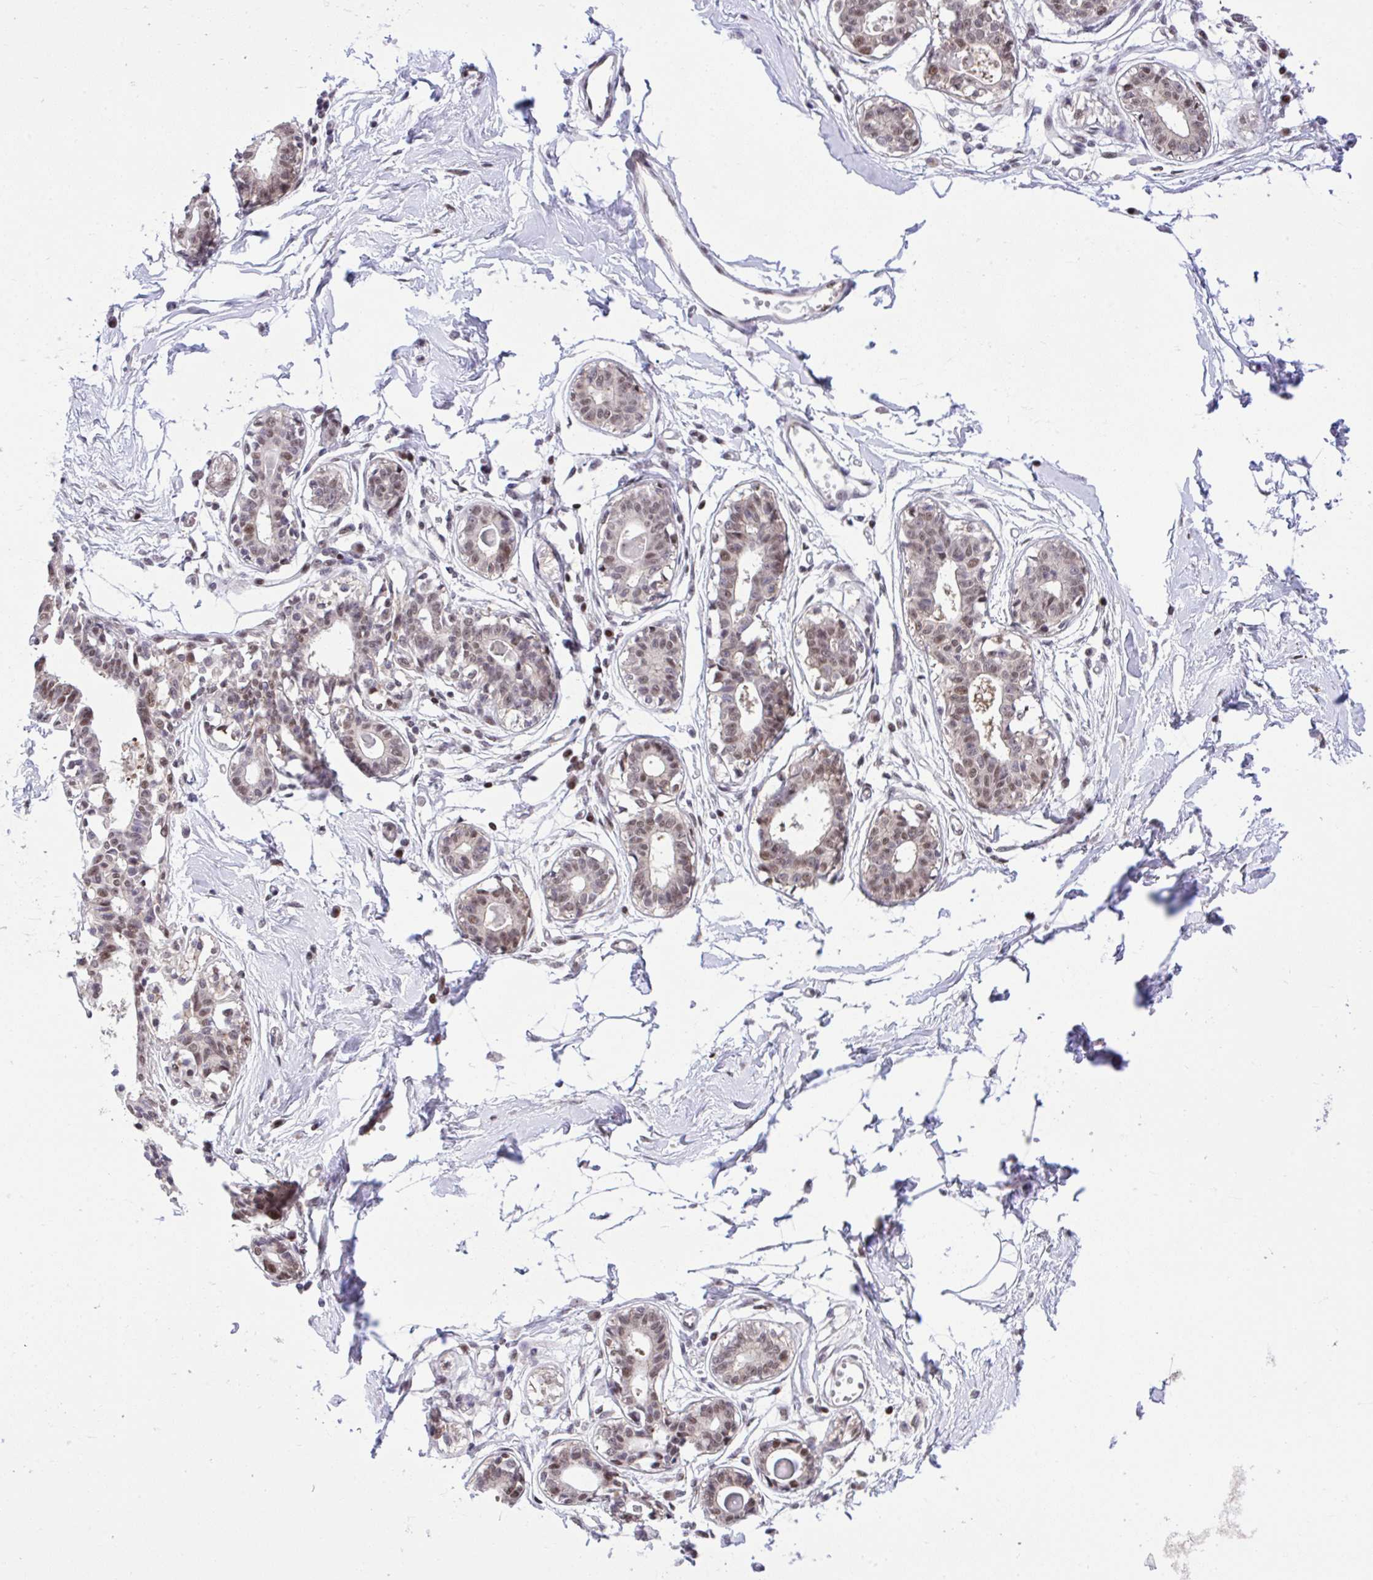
{"staining": {"intensity": "negative", "quantity": "none", "location": "none"}, "tissue": "breast", "cell_type": "Adipocytes", "image_type": "normal", "snomed": [{"axis": "morphology", "description": "Normal tissue, NOS"}, {"axis": "topography", "description": "Breast"}], "caption": "High power microscopy micrograph of an IHC histopathology image of normal breast, revealing no significant expression in adipocytes. Brightfield microscopy of IHC stained with DAB (brown) and hematoxylin (blue), captured at high magnification.", "gene": "GLIS3", "patient": {"sex": "female", "age": 45}}